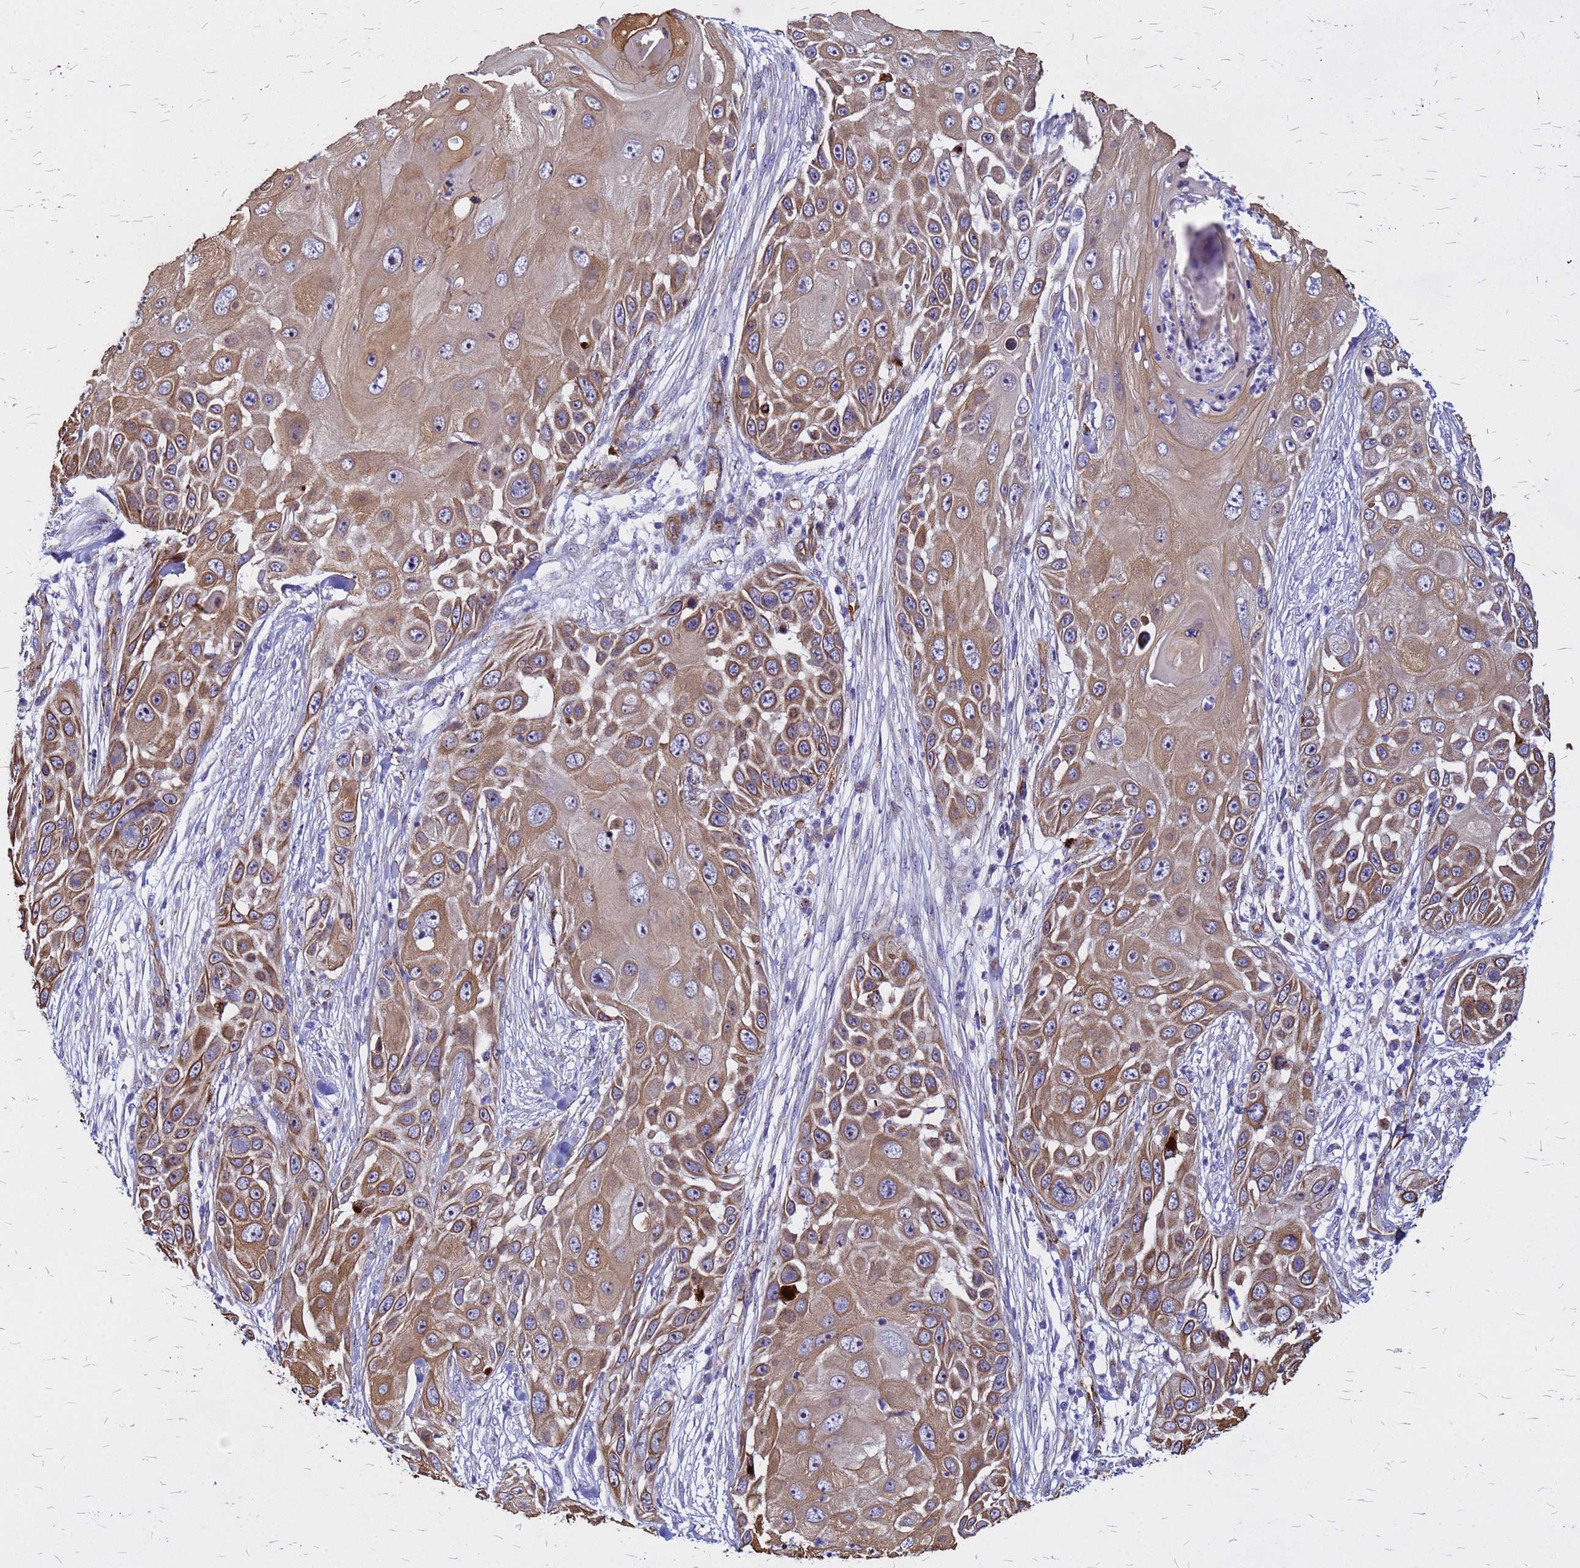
{"staining": {"intensity": "moderate", "quantity": ">75%", "location": "cytoplasmic/membranous"}, "tissue": "skin cancer", "cell_type": "Tumor cells", "image_type": "cancer", "snomed": [{"axis": "morphology", "description": "Squamous cell carcinoma, NOS"}, {"axis": "topography", "description": "Skin"}], "caption": "IHC (DAB (3,3'-diaminobenzidine)) staining of skin cancer reveals moderate cytoplasmic/membranous protein staining in about >75% of tumor cells.", "gene": "NOSTRIN", "patient": {"sex": "female", "age": 44}}